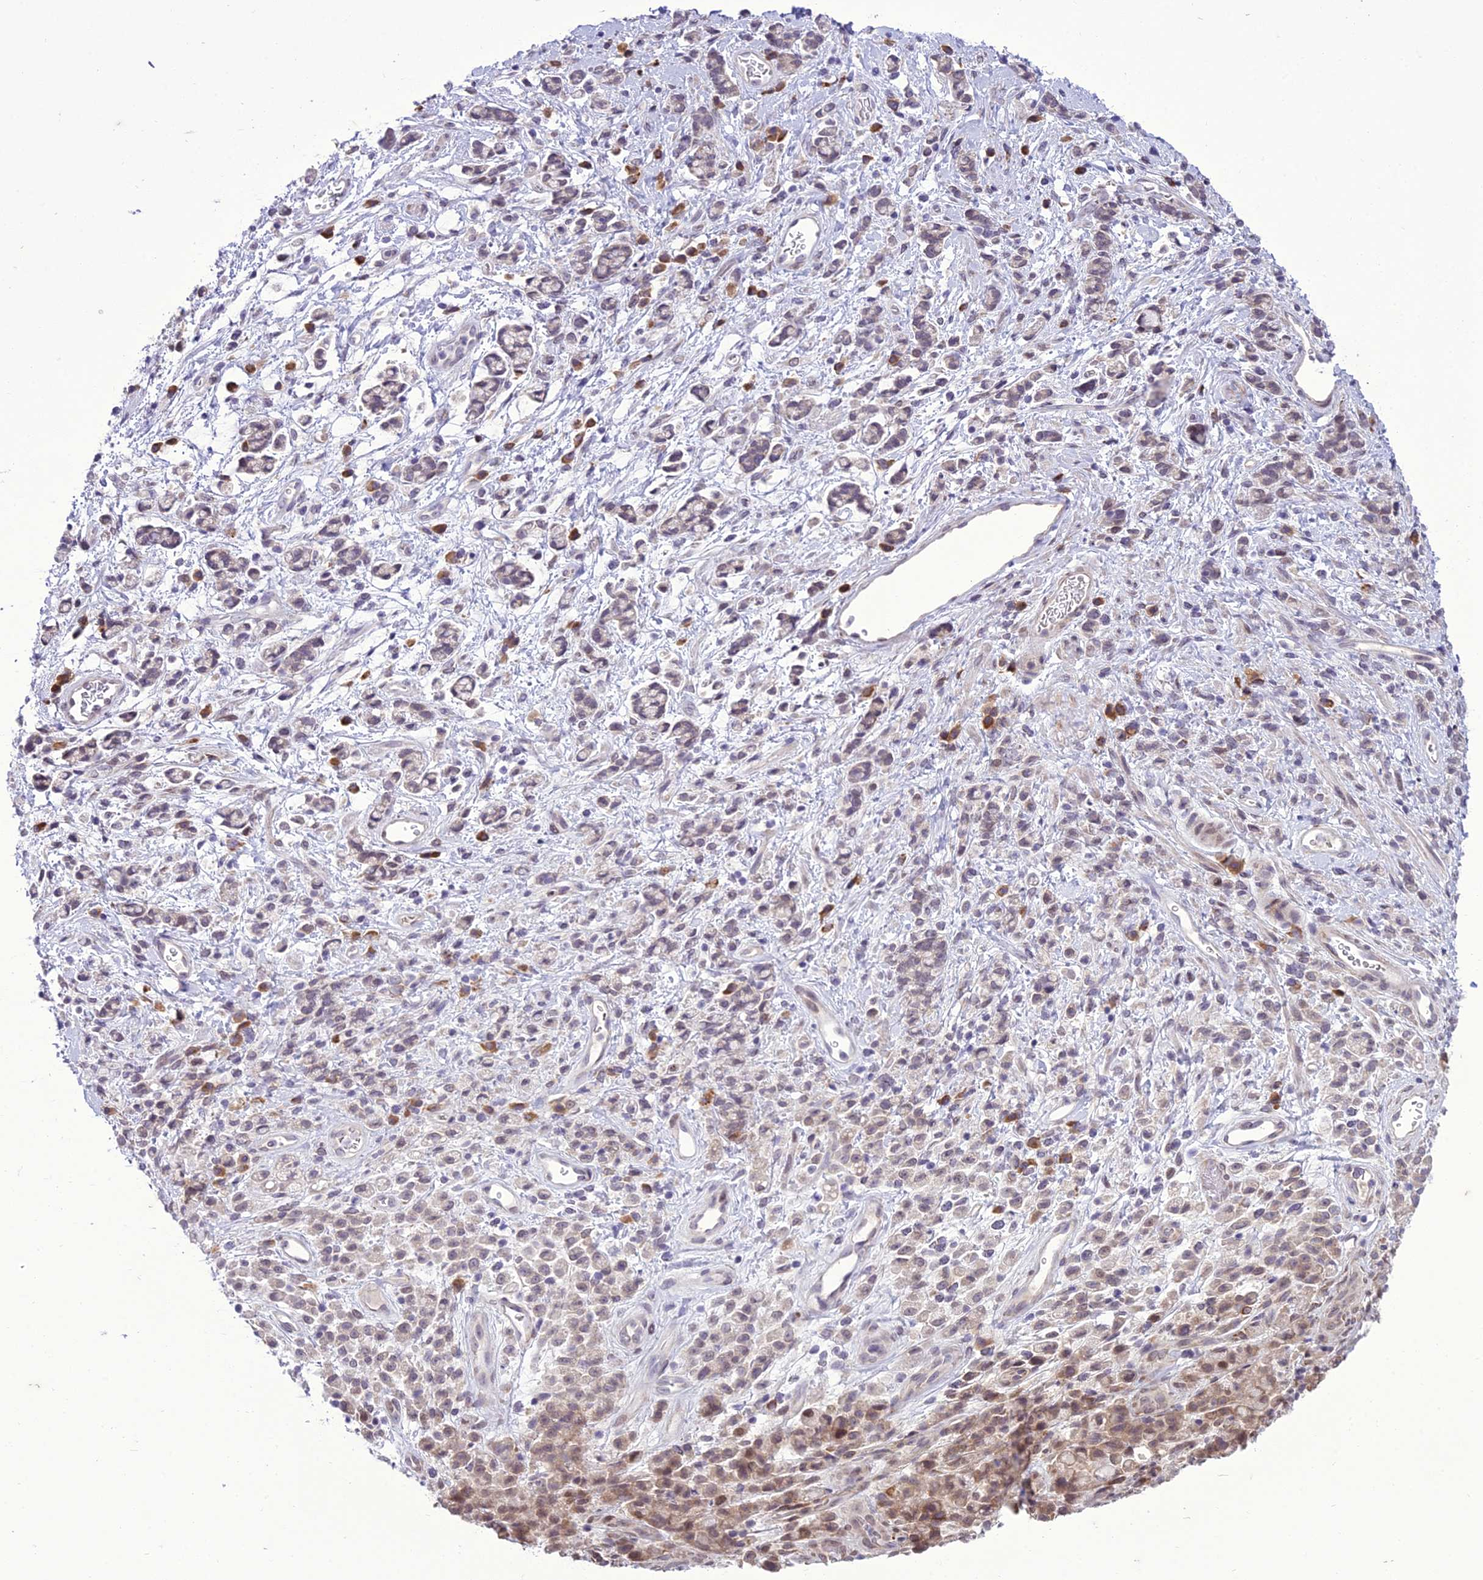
{"staining": {"intensity": "moderate", "quantity": "<25%", "location": "cytoplasmic/membranous,nuclear"}, "tissue": "stomach cancer", "cell_type": "Tumor cells", "image_type": "cancer", "snomed": [{"axis": "morphology", "description": "Adenocarcinoma, NOS"}, {"axis": "topography", "description": "Stomach"}], "caption": "Moderate cytoplasmic/membranous and nuclear expression for a protein is seen in about <25% of tumor cells of stomach cancer using IHC.", "gene": "NEURL2", "patient": {"sex": "female", "age": 60}}